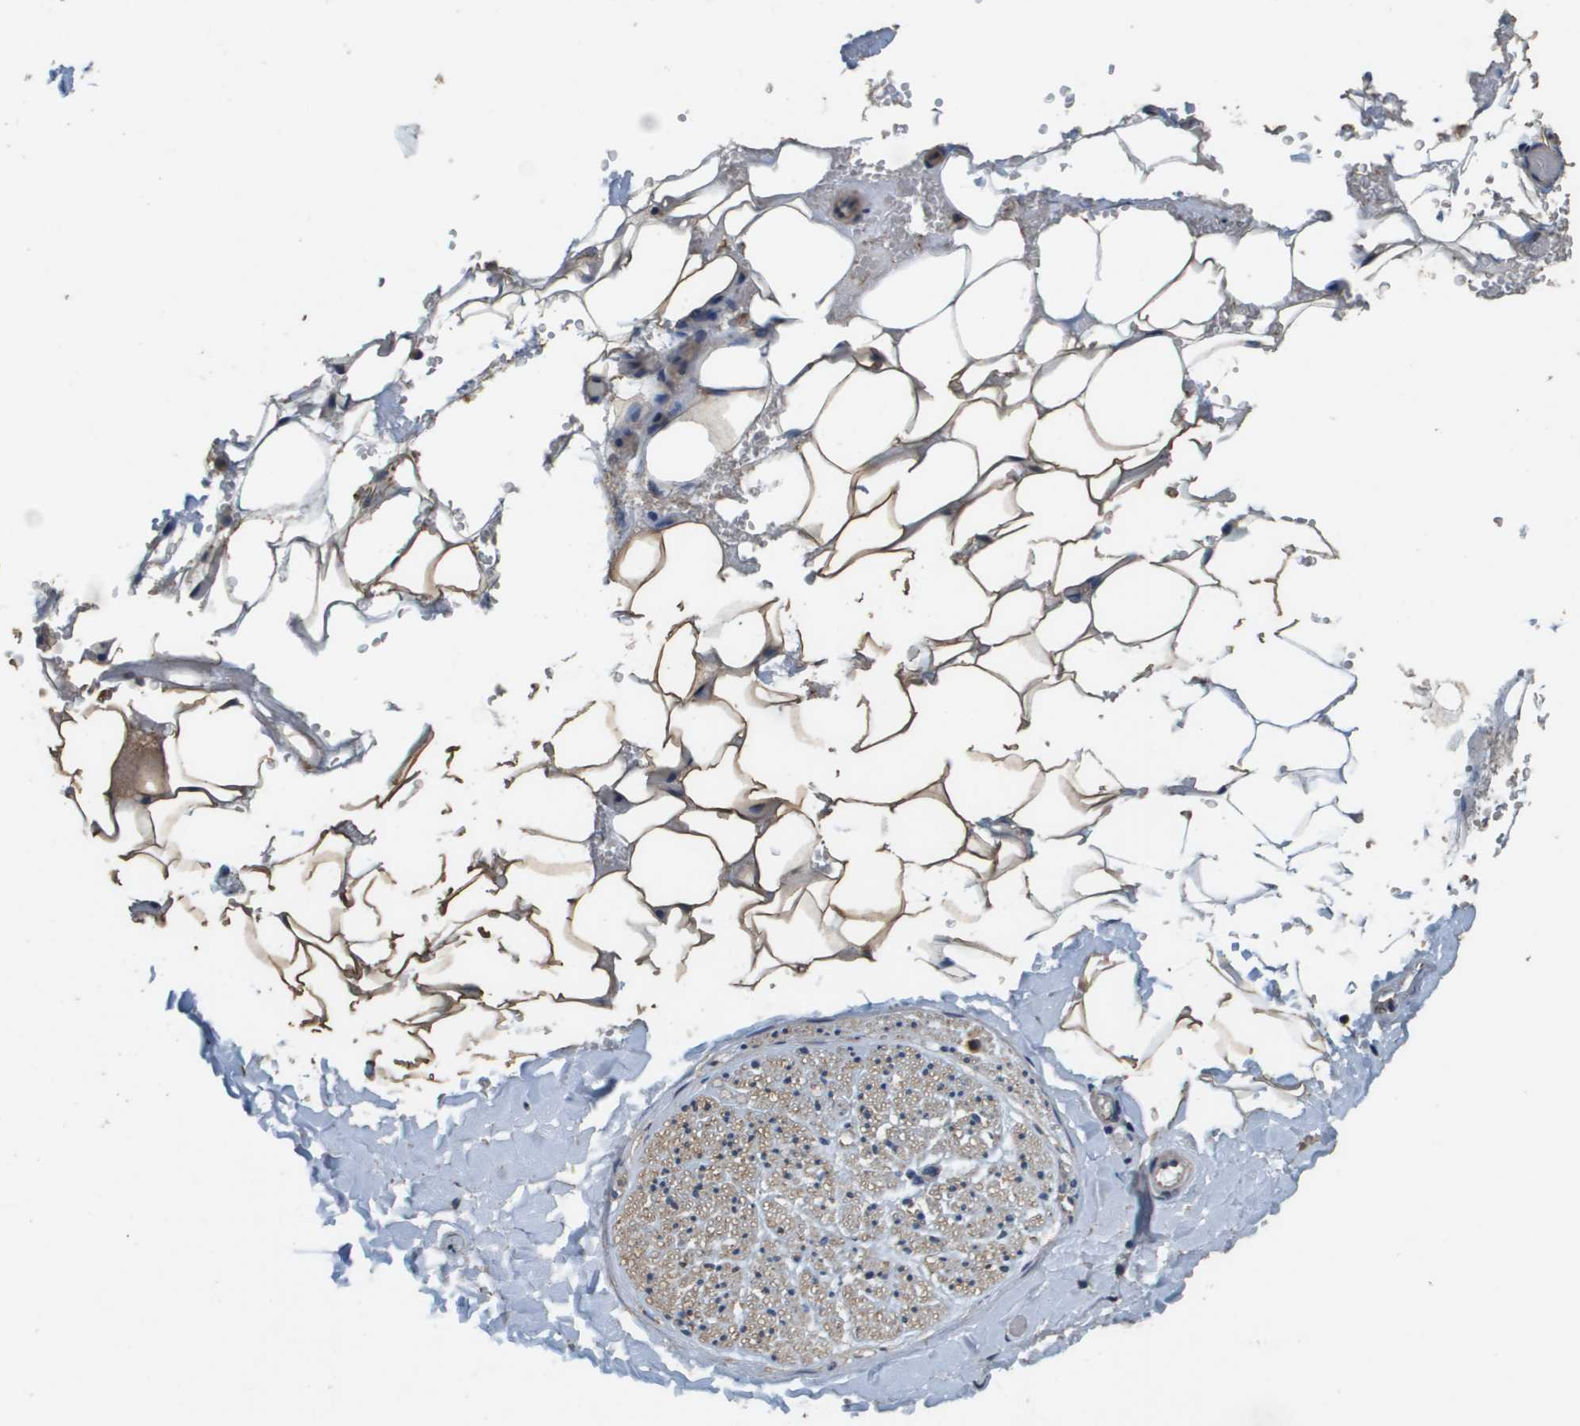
{"staining": {"intensity": "moderate", "quantity": ">75%", "location": "cytoplasmic/membranous"}, "tissue": "adipose tissue", "cell_type": "Adipocytes", "image_type": "normal", "snomed": [{"axis": "morphology", "description": "Normal tissue, NOS"}, {"axis": "topography", "description": "Peripheral nerve tissue"}], "caption": "Adipose tissue stained for a protein (brown) displays moderate cytoplasmic/membranous positive expression in about >75% of adipocytes.", "gene": "RAB6B", "patient": {"sex": "male", "age": 70}}